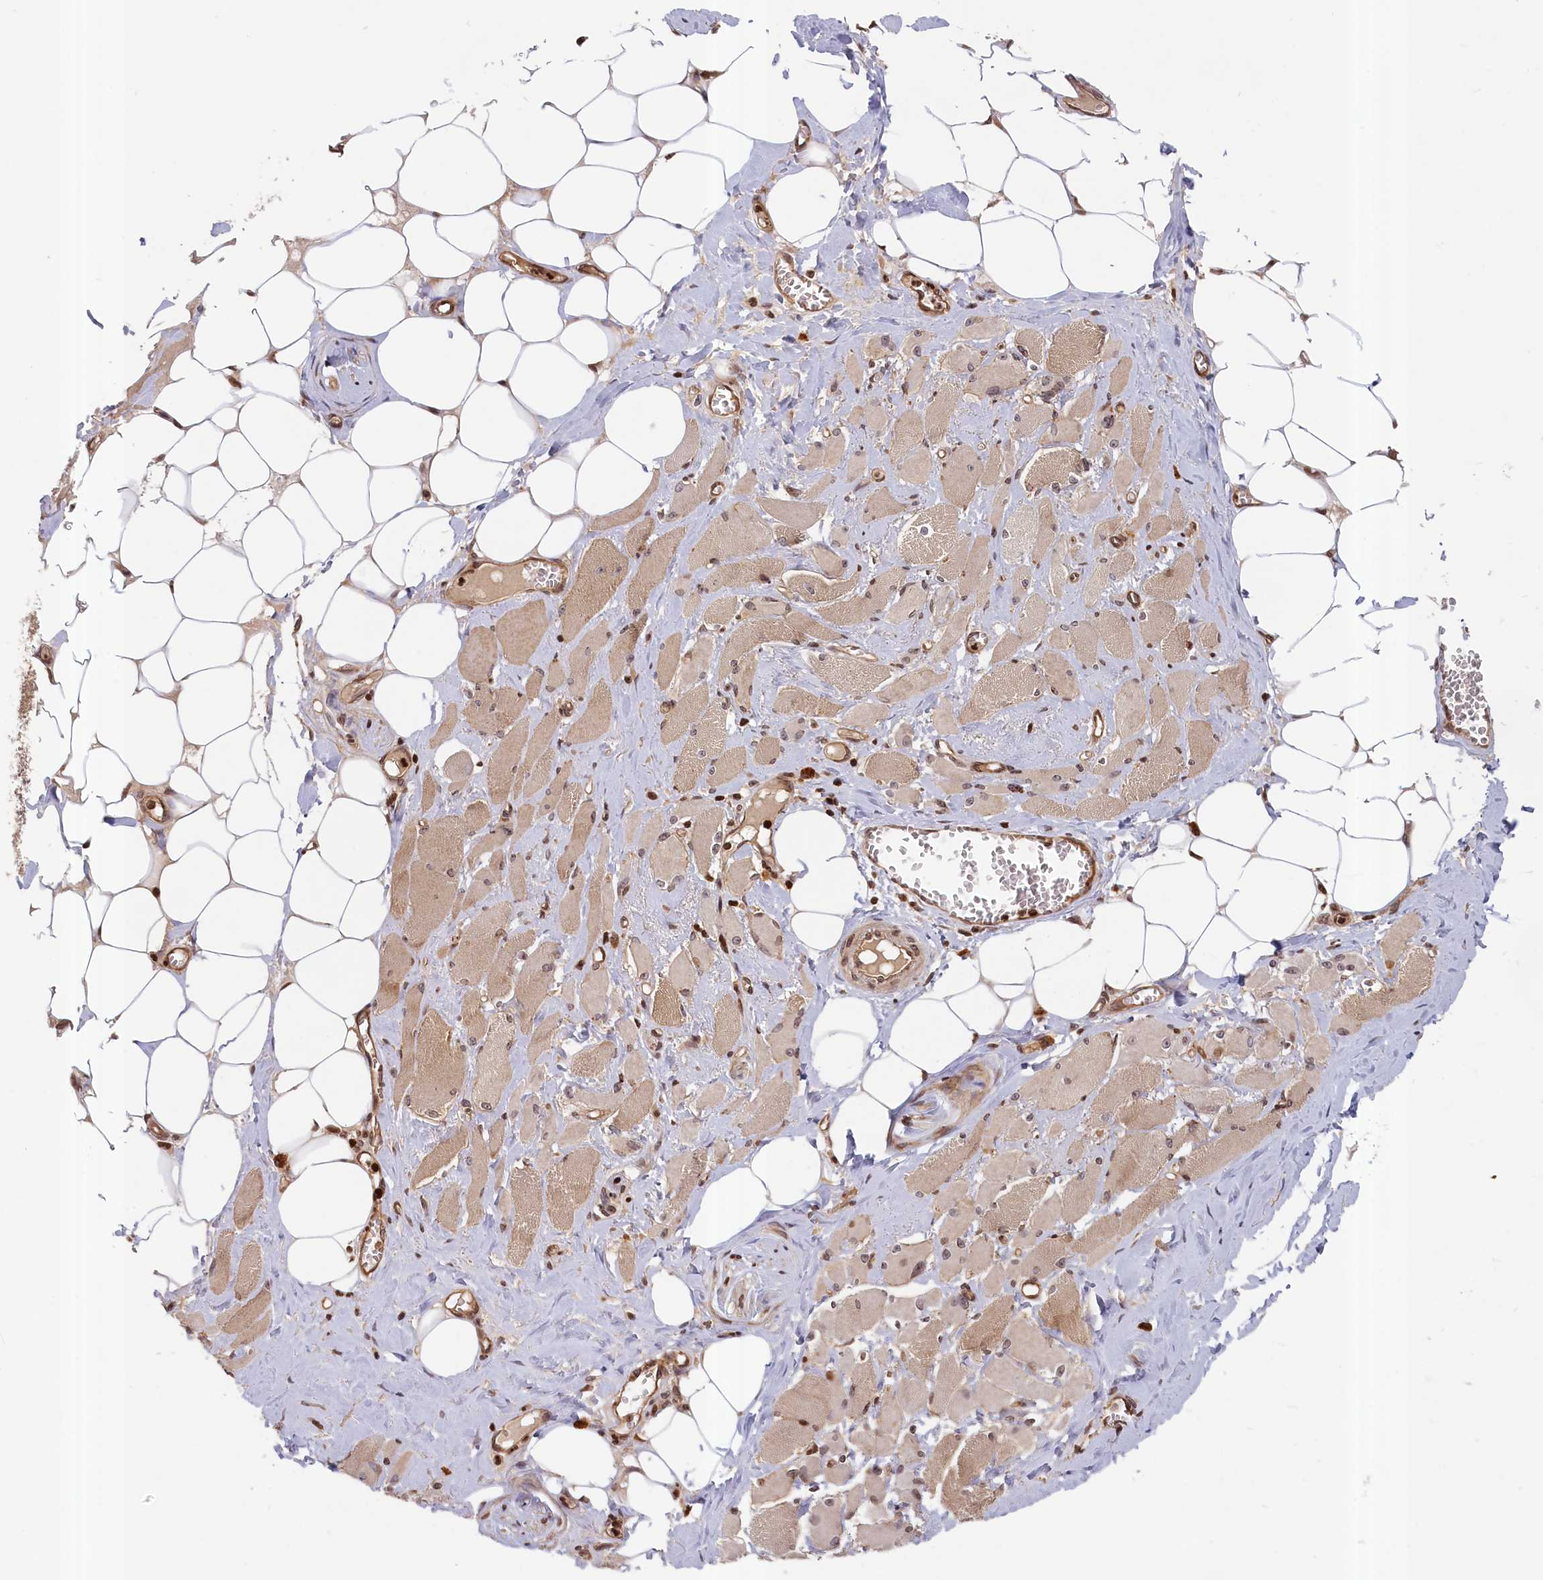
{"staining": {"intensity": "moderate", "quantity": ">75%", "location": "cytoplasmic/membranous,nuclear"}, "tissue": "skeletal muscle", "cell_type": "Myocytes", "image_type": "normal", "snomed": [{"axis": "morphology", "description": "Normal tissue, NOS"}, {"axis": "morphology", "description": "Basal cell carcinoma"}, {"axis": "topography", "description": "Skeletal muscle"}], "caption": "Protein staining of benign skeletal muscle exhibits moderate cytoplasmic/membranous,nuclear positivity in approximately >75% of myocytes. Using DAB (3,3'-diaminobenzidine) (brown) and hematoxylin (blue) stains, captured at high magnification using brightfield microscopy.", "gene": "CEP44", "patient": {"sex": "female", "age": 64}}